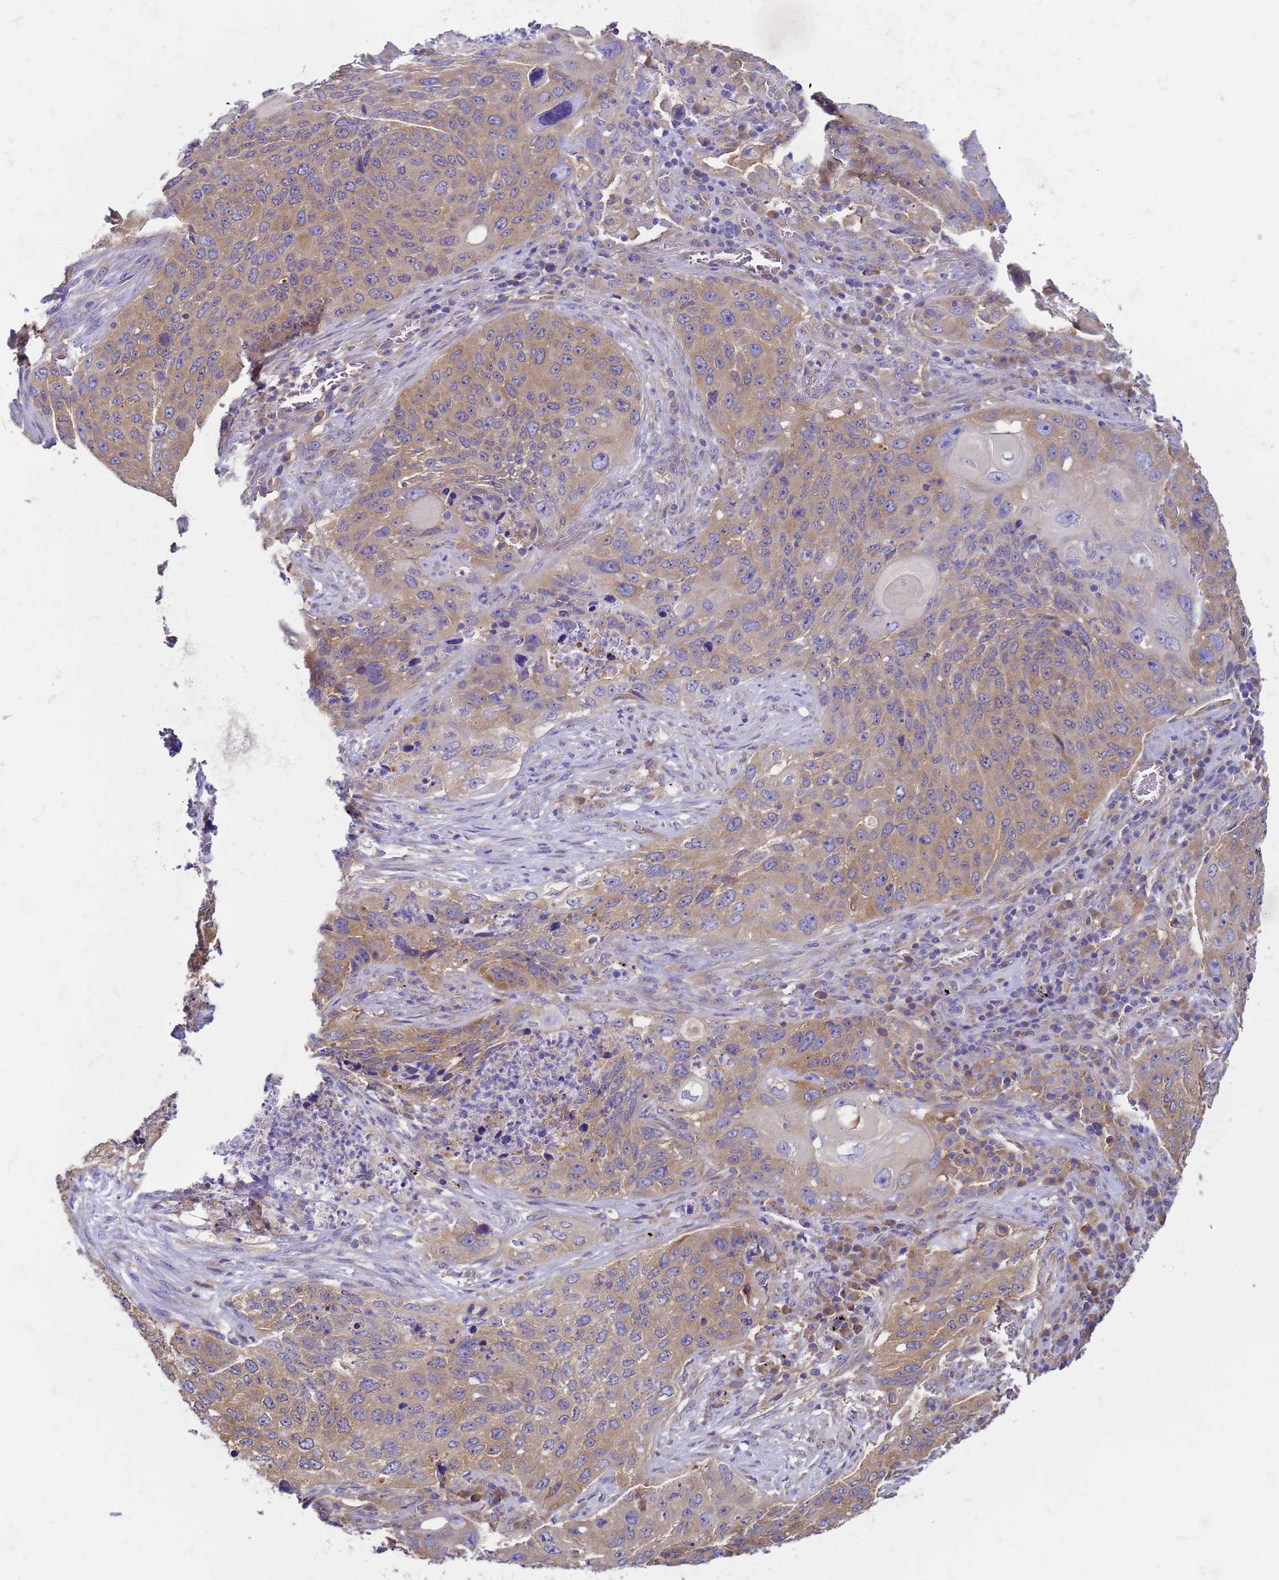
{"staining": {"intensity": "moderate", "quantity": ">75%", "location": "cytoplasmic/membranous"}, "tissue": "lung cancer", "cell_type": "Tumor cells", "image_type": "cancer", "snomed": [{"axis": "morphology", "description": "Squamous cell carcinoma, NOS"}, {"axis": "topography", "description": "Lung"}], "caption": "Immunohistochemical staining of human squamous cell carcinoma (lung) demonstrates moderate cytoplasmic/membranous protein staining in approximately >75% of tumor cells.", "gene": "NARS1", "patient": {"sex": "female", "age": 63}}